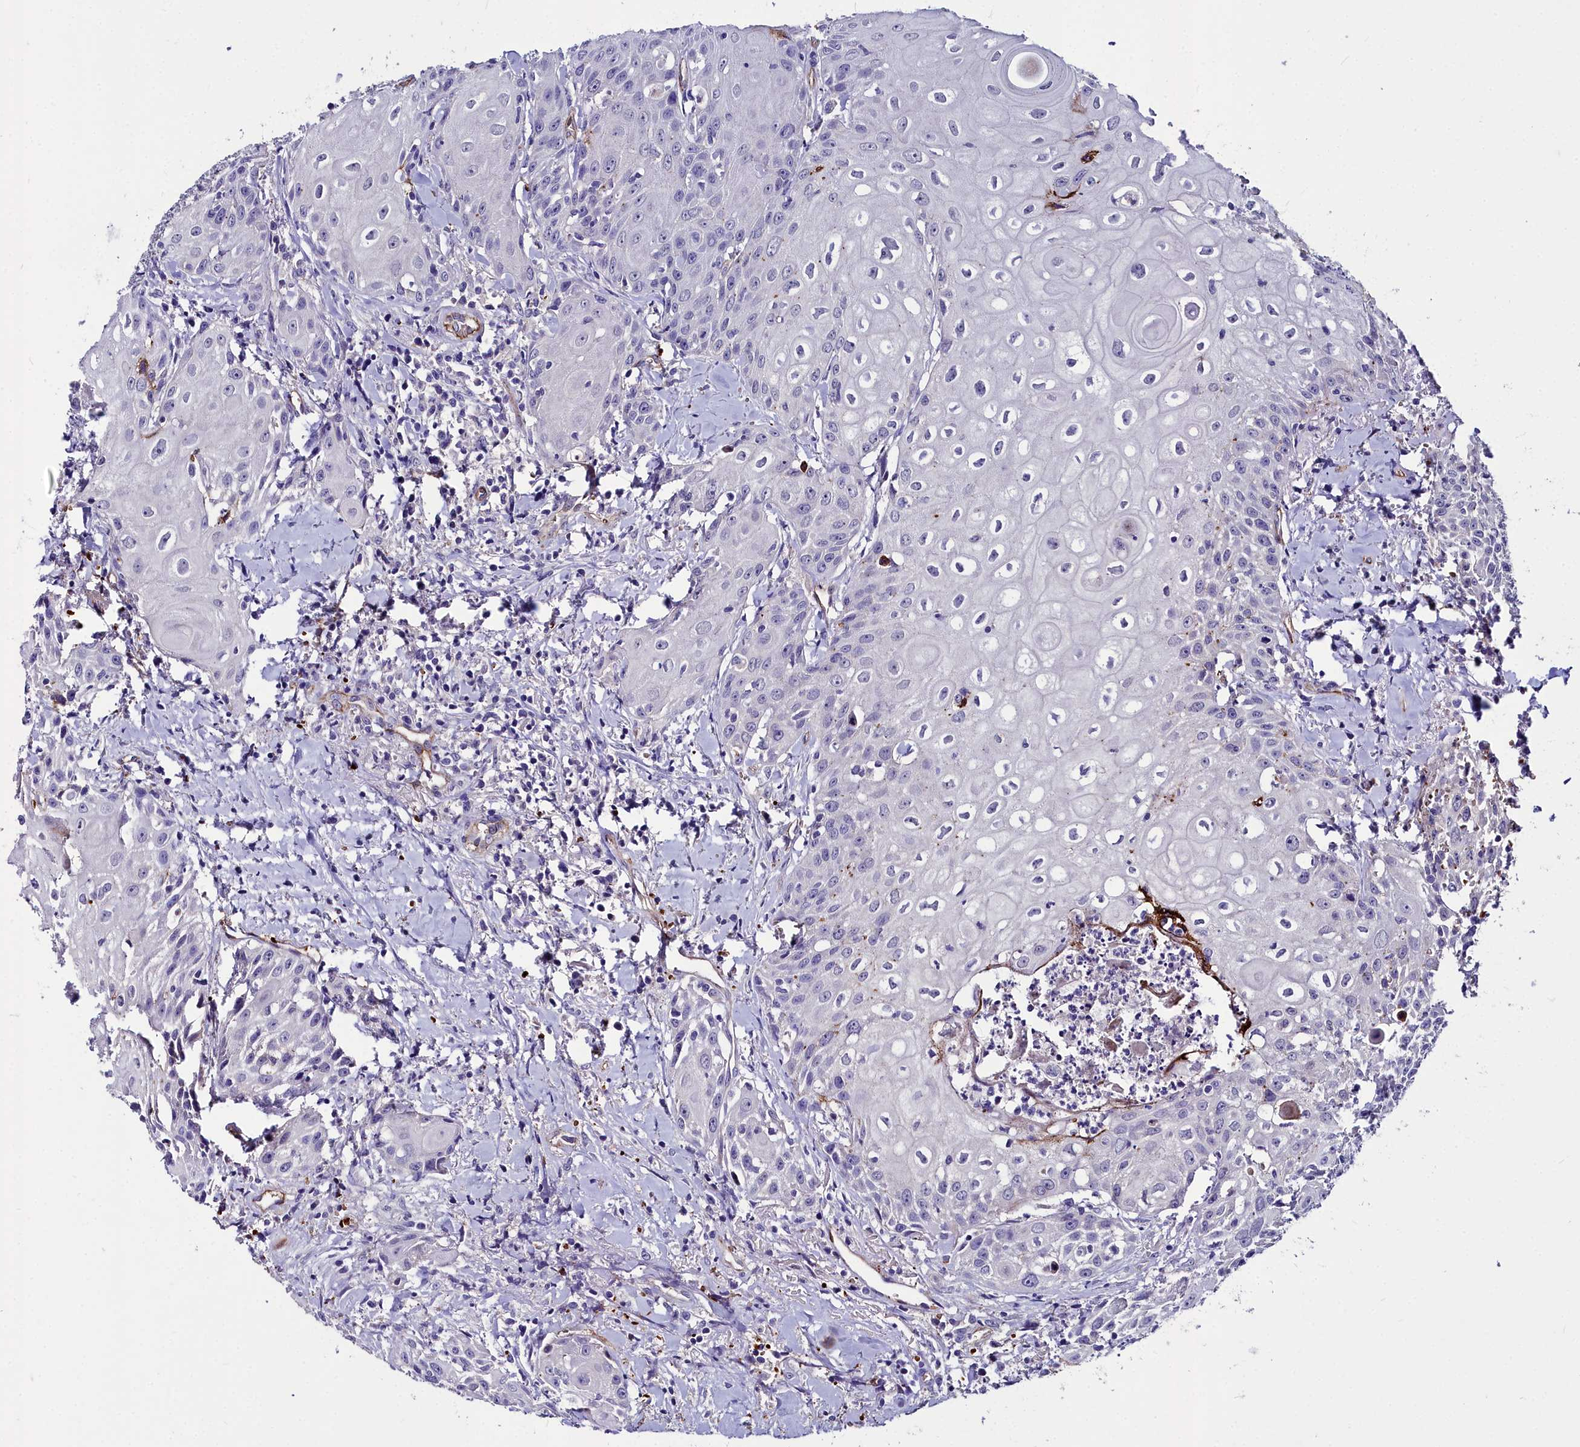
{"staining": {"intensity": "negative", "quantity": "none", "location": "none"}, "tissue": "head and neck cancer", "cell_type": "Tumor cells", "image_type": "cancer", "snomed": [{"axis": "morphology", "description": "Squamous cell carcinoma, NOS"}, {"axis": "topography", "description": "Oral tissue"}, {"axis": "topography", "description": "Head-Neck"}], "caption": "A photomicrograph of human head and neck cancer is negative for staining in tumor cells.", "gene": "CYP4F11", "patient": {"sex": "female", "age": 82}}